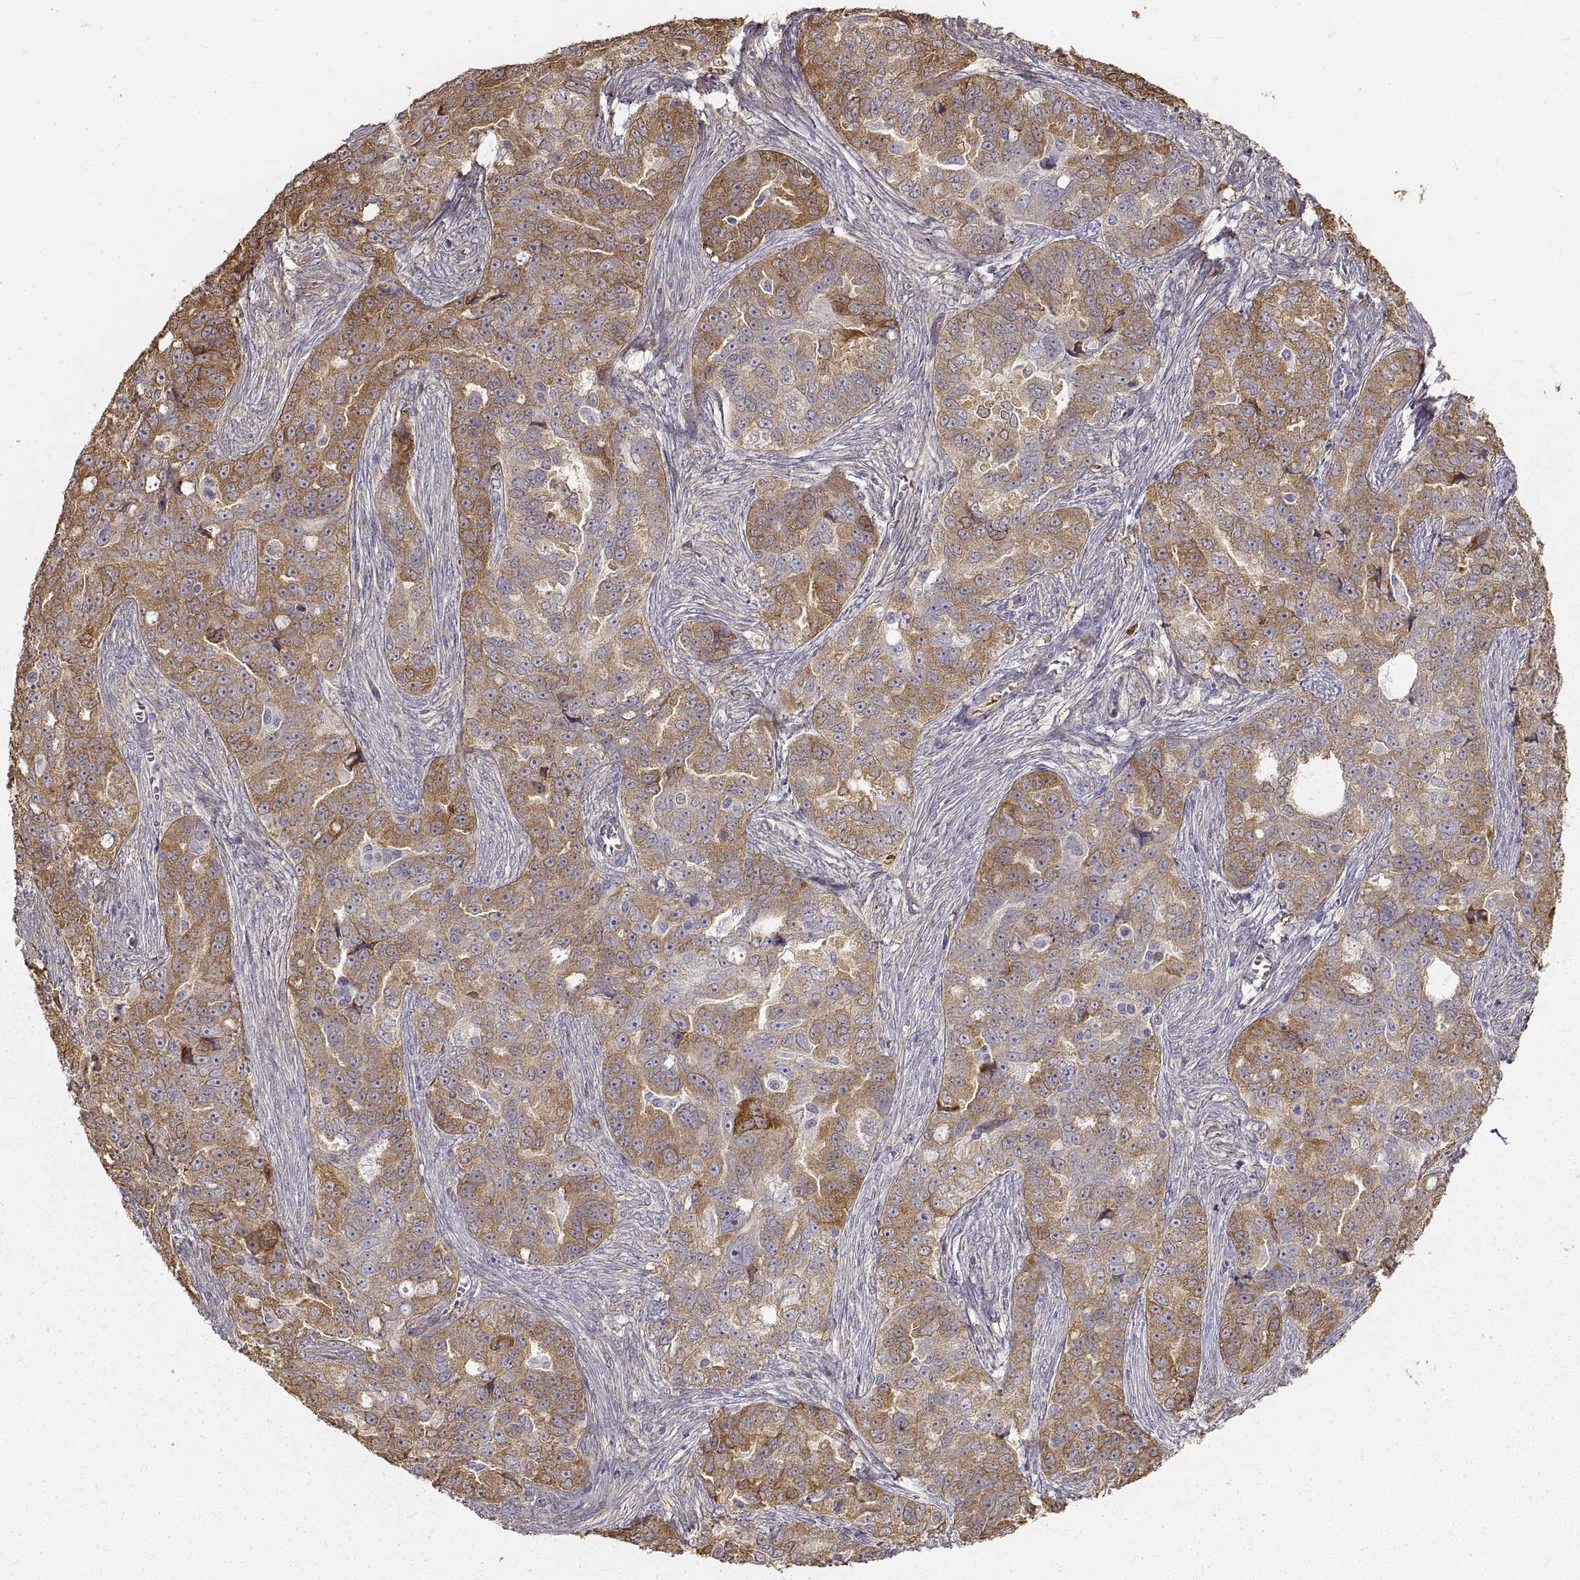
{"staining": {"intensity": "strong", "quantity": "<25%", "location": "cytoplasmic/membranous"}, "tissue": "ovarian cancer", "cell_type": "Tumor cells", "image_type": "cancer", "snomed": [{"axis": "morphology", "description": "Cystadenocarcinoma, serous, NOS"}, {"axis": "topography", "description": "Ovary"}], "caption": "Ovarian serous cystadenocarcinoma stained with immunohistochemistry (IHC) exhibits strong cytoplasmic/membranous staining in about <25% of tumor cells.", "gene": "HSP90AB1", "patient": {"sex": "female", "age": 51}}